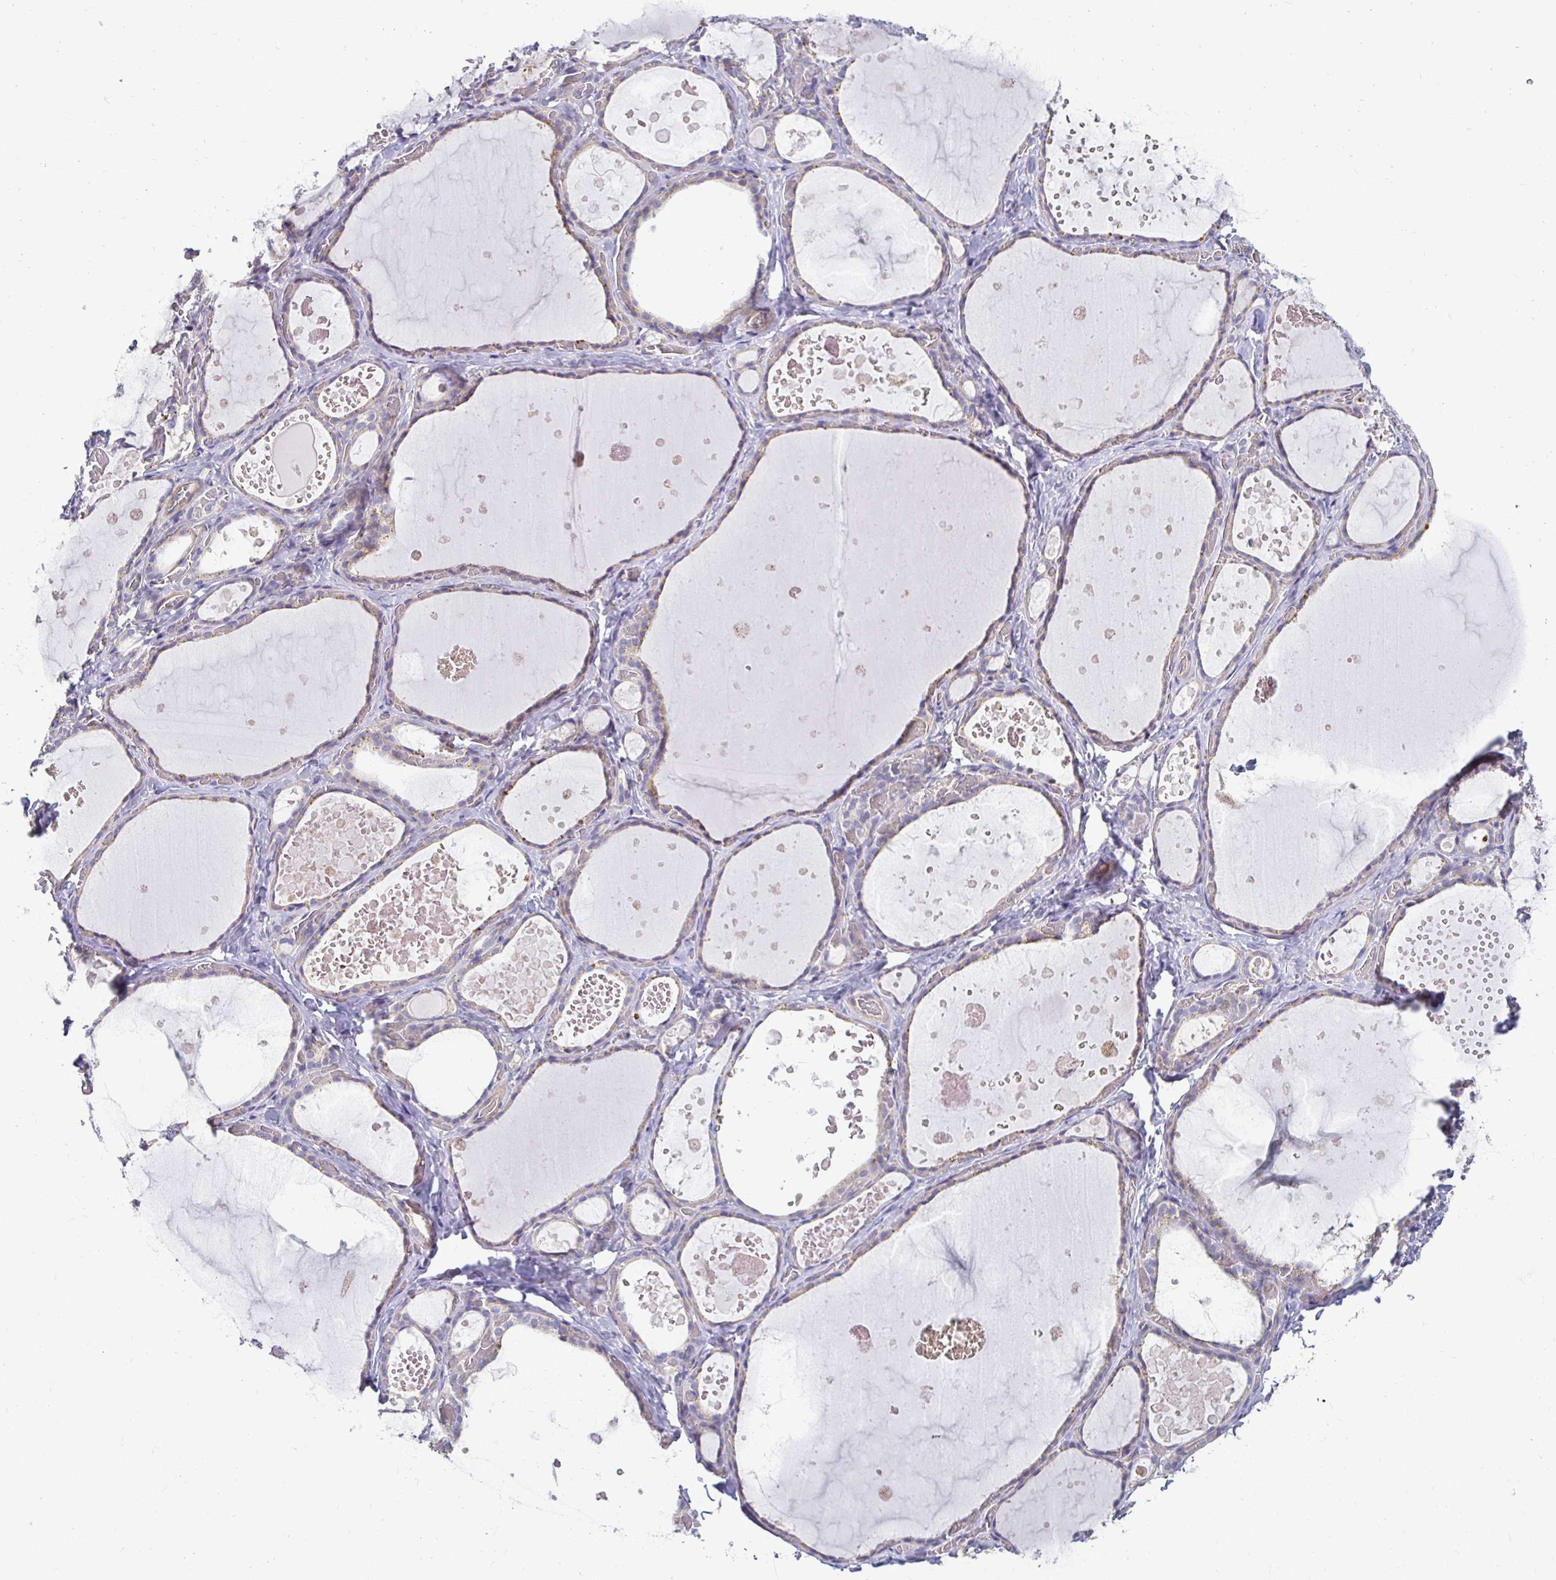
{"staining": {"intensity": "negative", "quantity": "none", "location": "none"}, "tissue": "thyroid gland", "cell_type": "Glandular cells", "image_type": "normal", "snomed": [{"axis": "morphology", "description": "Normal tissue, NOS"}, {"axis": "topography", "description": "Thyroid gland"}], "caption": "An IHC photomicrograph of unremarkable thyroid gland is shown. There is no staining in glandular cells of thyroid gland. (Immunohistochemistry, brightfield microscopy, high magnification).", "gene": "AKAP6", "patient": {"sex": "female", "age": 56}}